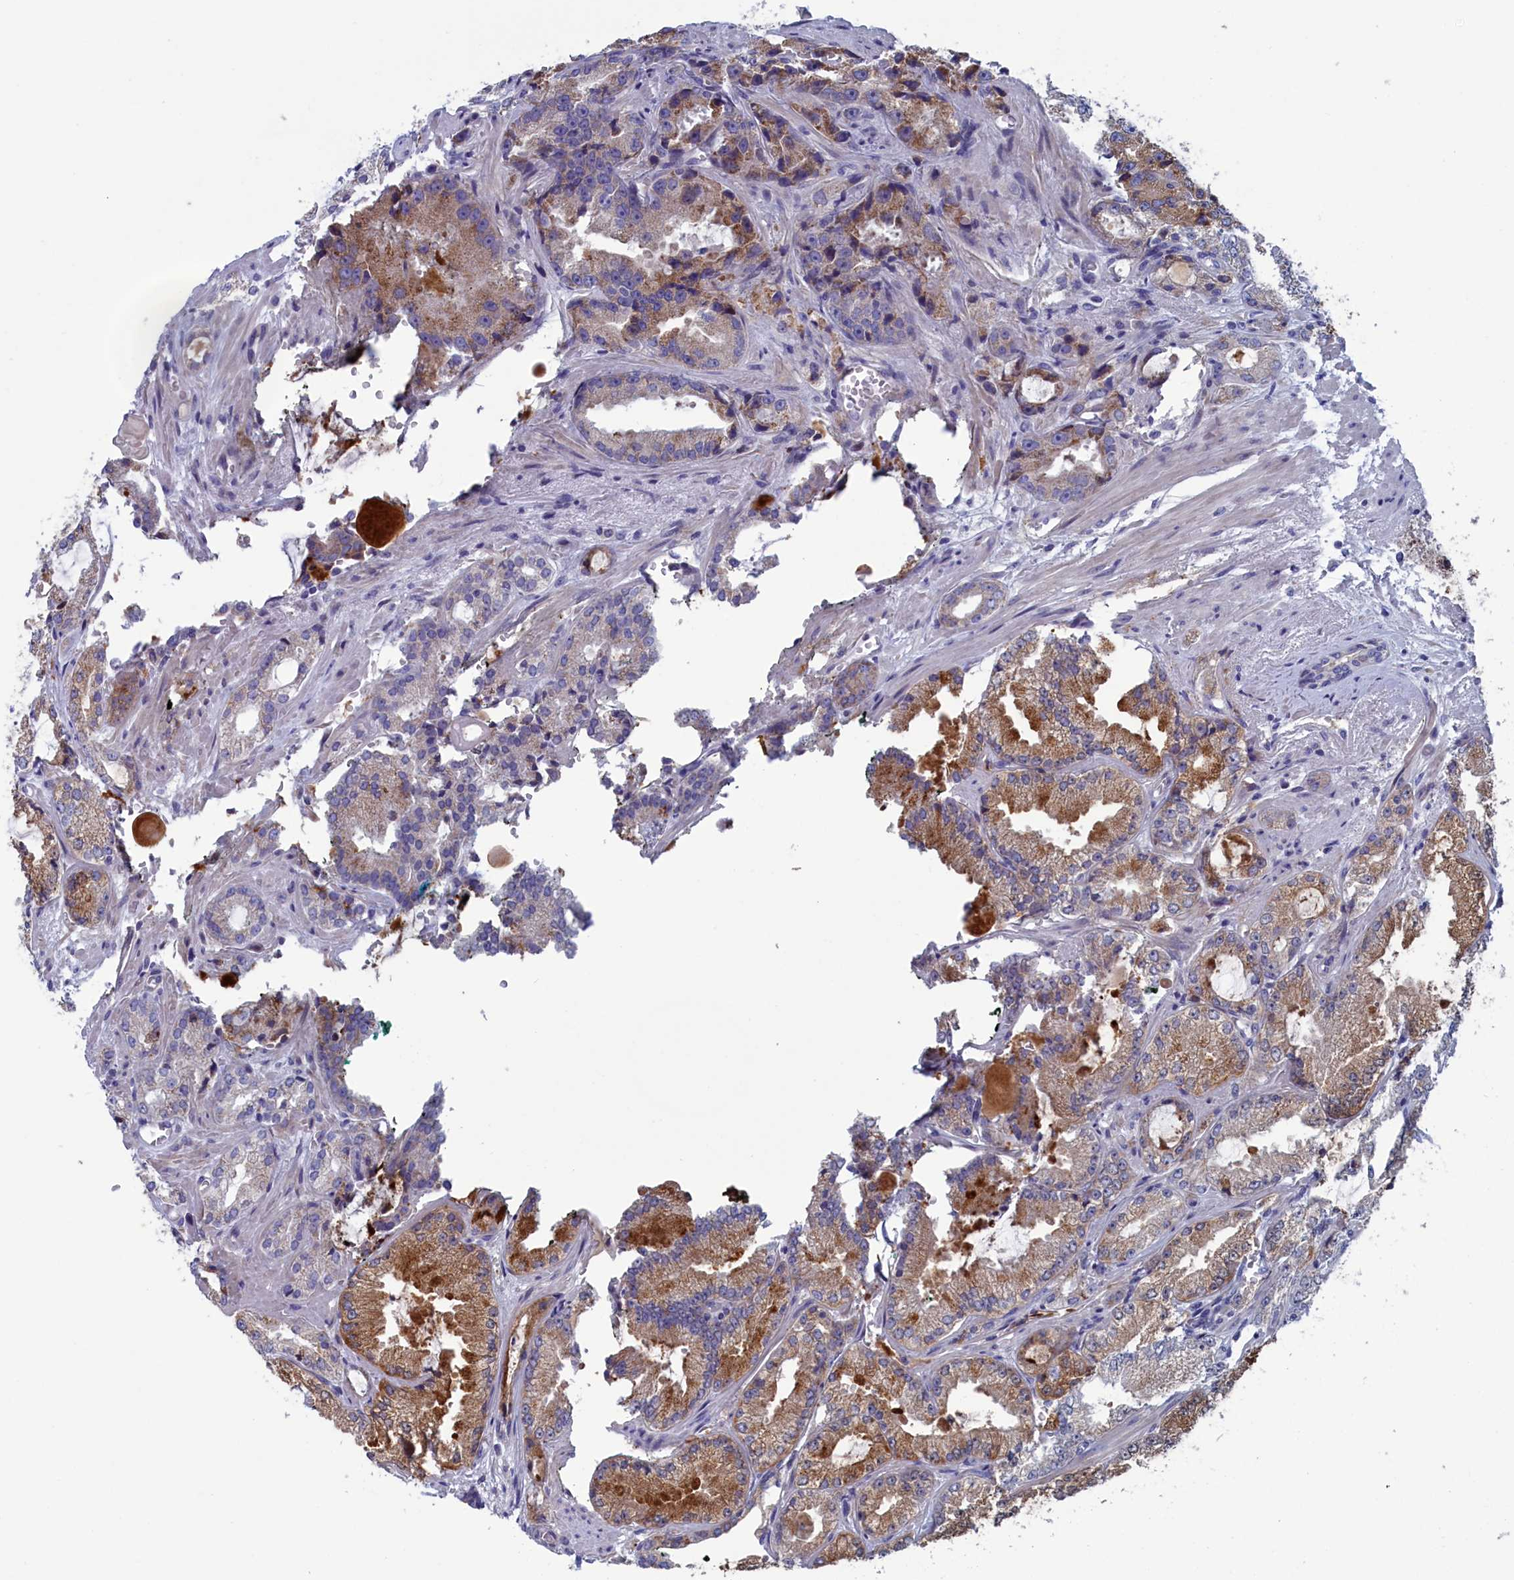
{"staining": {"intensity": "moderate", "quantity": ">75%", "location": "cytoplasmic/membranous"}, "tissue": "prostate cancer", "cell_type": "Tumor cells", "image_type": "cancer", "snomed": [{"axis": "morphology", "description": "Adenocarcinoma, High grade"}, {"axis": "topography", "description": "Prostate"}], "caption": "Immunohistochemistry (IHC) of high-grade adenocarcinoma (prostate) displays medium levels of moderate cytoplasmic/membranous staining in about >75% of tumor cells. The staining was performed using DAB (3,3'-diaminobenzidine), with brown indicating positive protein expression. Nuclei are stained blue with hematoxylin.", "gene": "NIBAN3", "patient": {"sex": "male", "age": 71}}